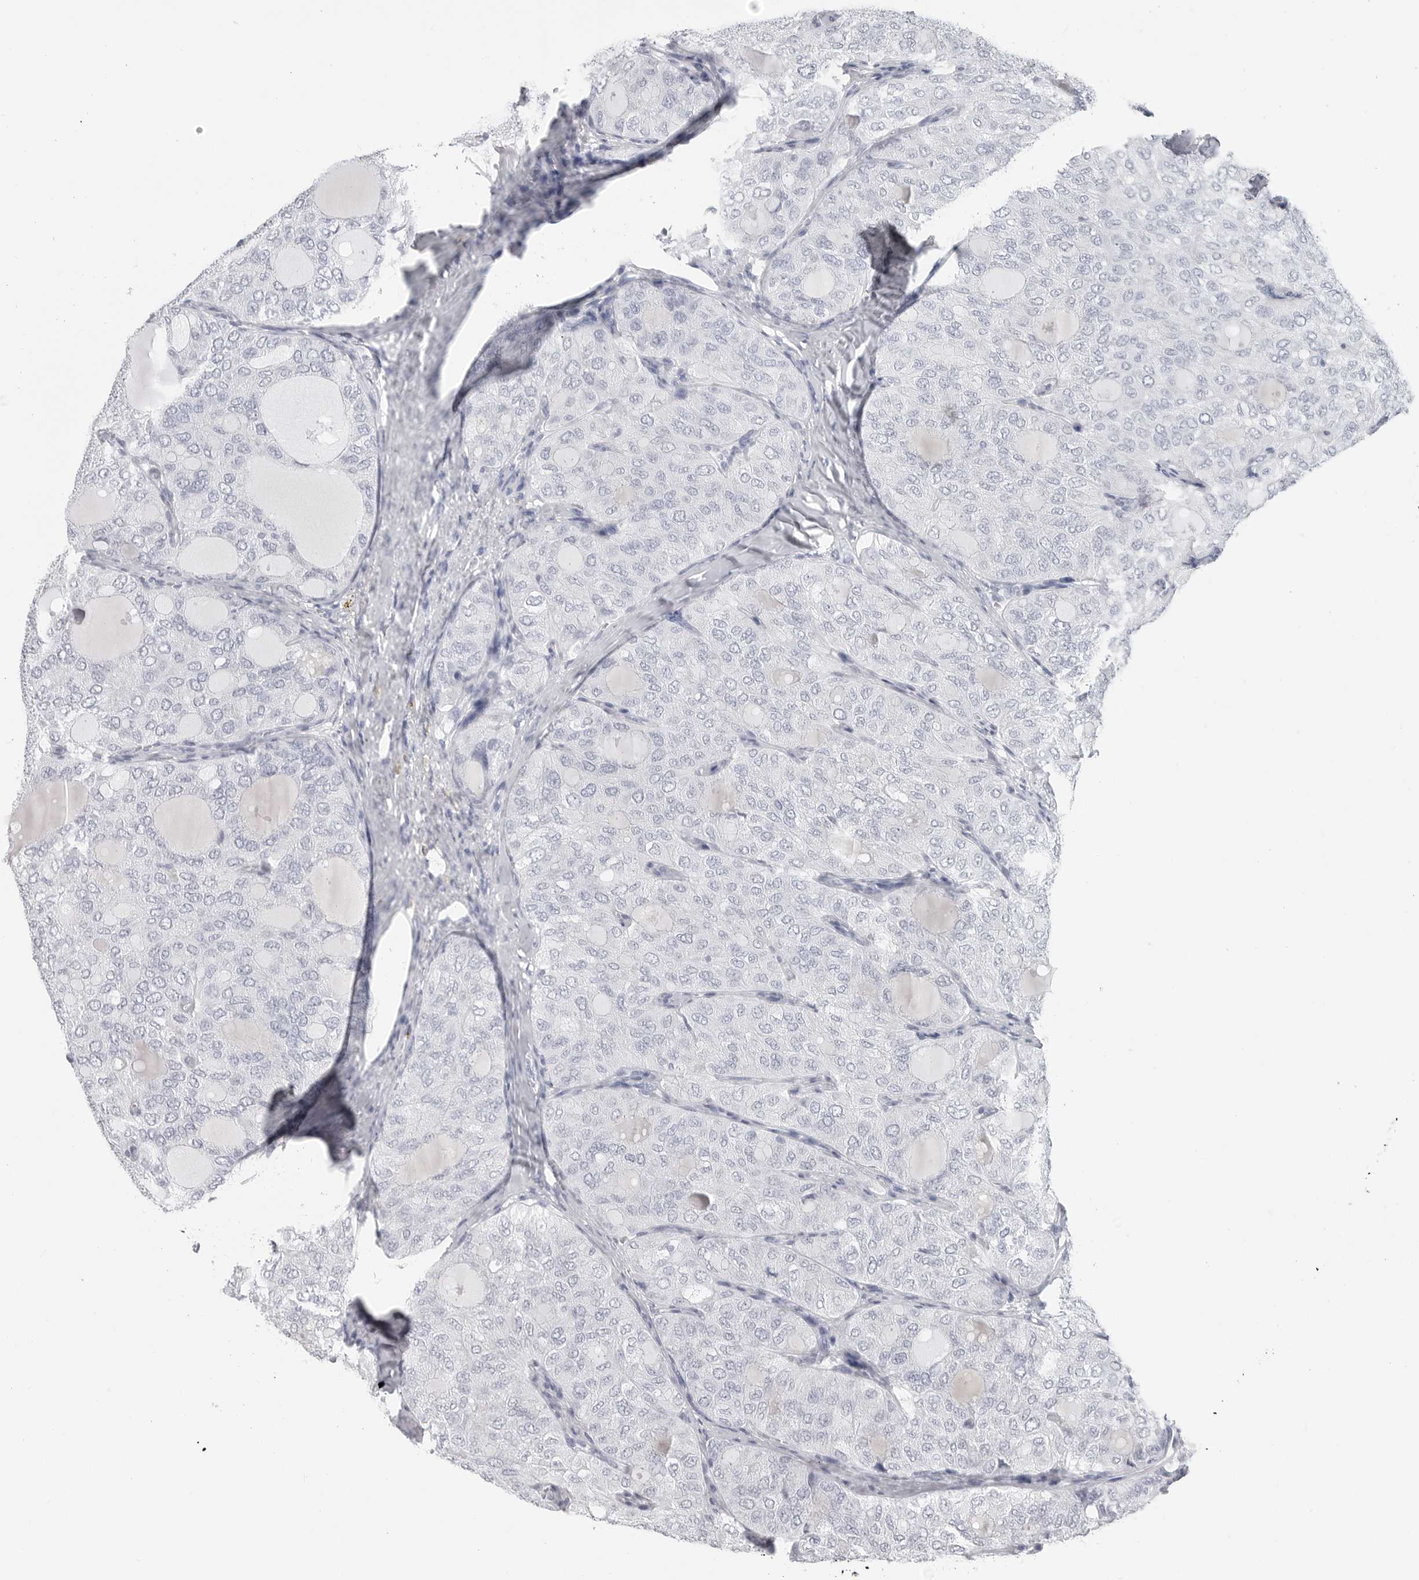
{"staining": {"intensity": "negative", "quantity": "none", "location": "none"}, "tissue": "thyroid cancer", "cell_type": "Tumor cells", "image_type": "cancer", "snomed": [{"axis": "morphology", "description": "Follicular adenoma carcinoma, NOS"}, {"axis": "topography", "description": "Thyroid gland"}], "caption": "This is an IHC photomicrograph of thyroid cancer. There is no expression in tumor cells.", "gene": "CSH1", "patient": {"sex": "male", "age": 75}}